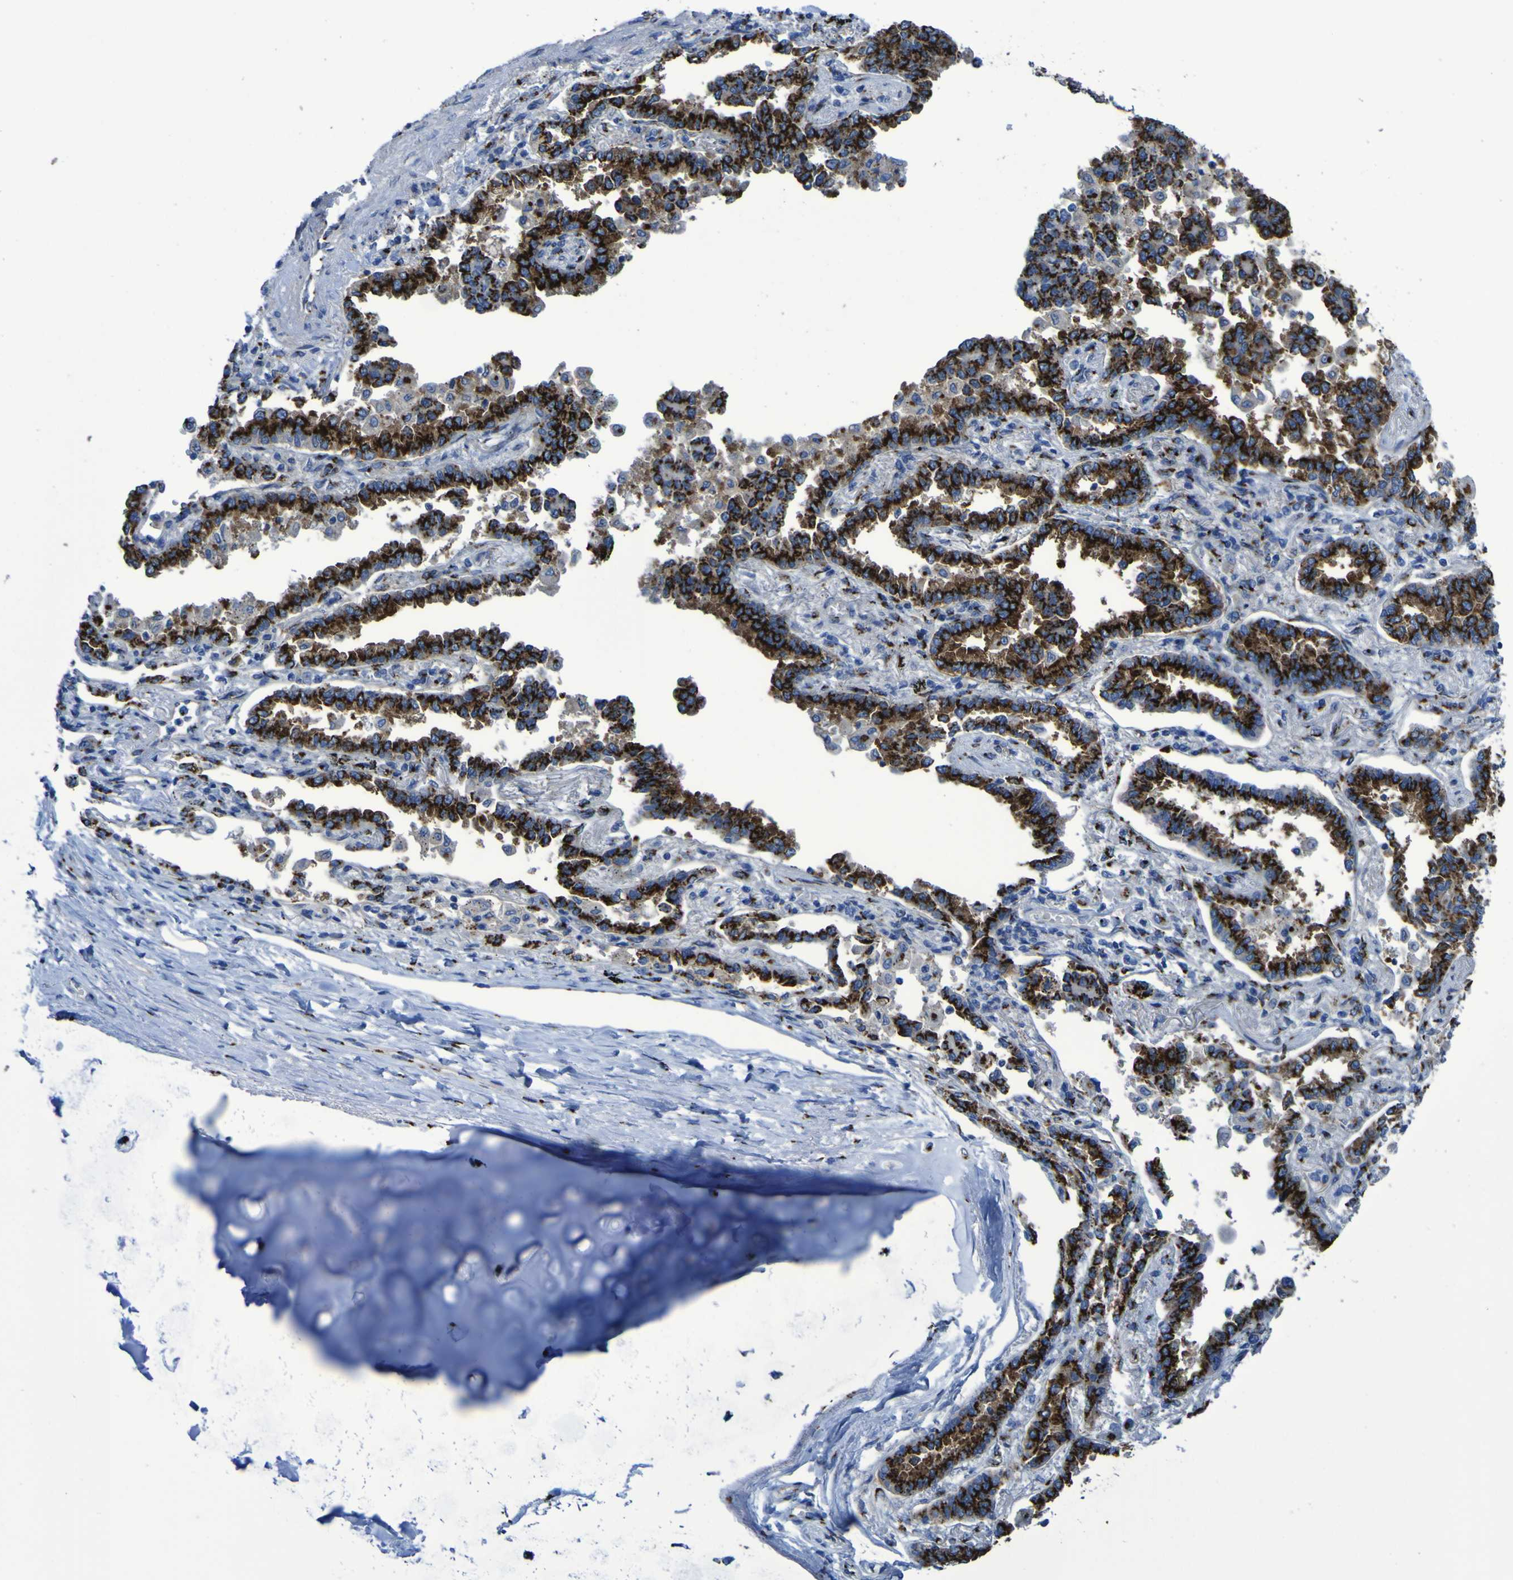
{"staining": {"intensity": "strong", "quantity": ">75%", "location": "cytoplasmic/membranous"}, "tissue": "lung cancer", "cell_type": "Tumor cells", "image_type": "cancer", "snomed": [{"axis": "morphology", "description": "Normal tissue, NOS"}, {"axis": "morphology", "description": "Adenocarcinoma, NOS"}, {"axis": "topography", "description": "Lung"}], "caption": "This histopathology image displays lung cancer stained with immunohistochemistry (IHC) to label a protein in brown. The cytoplasmic/membranous of tumor cells show strong positivity for the protein. Nuclei are counter-stained blue.", "gene": "GOLM1", "patient": {"sex": "male", "age": 59}}